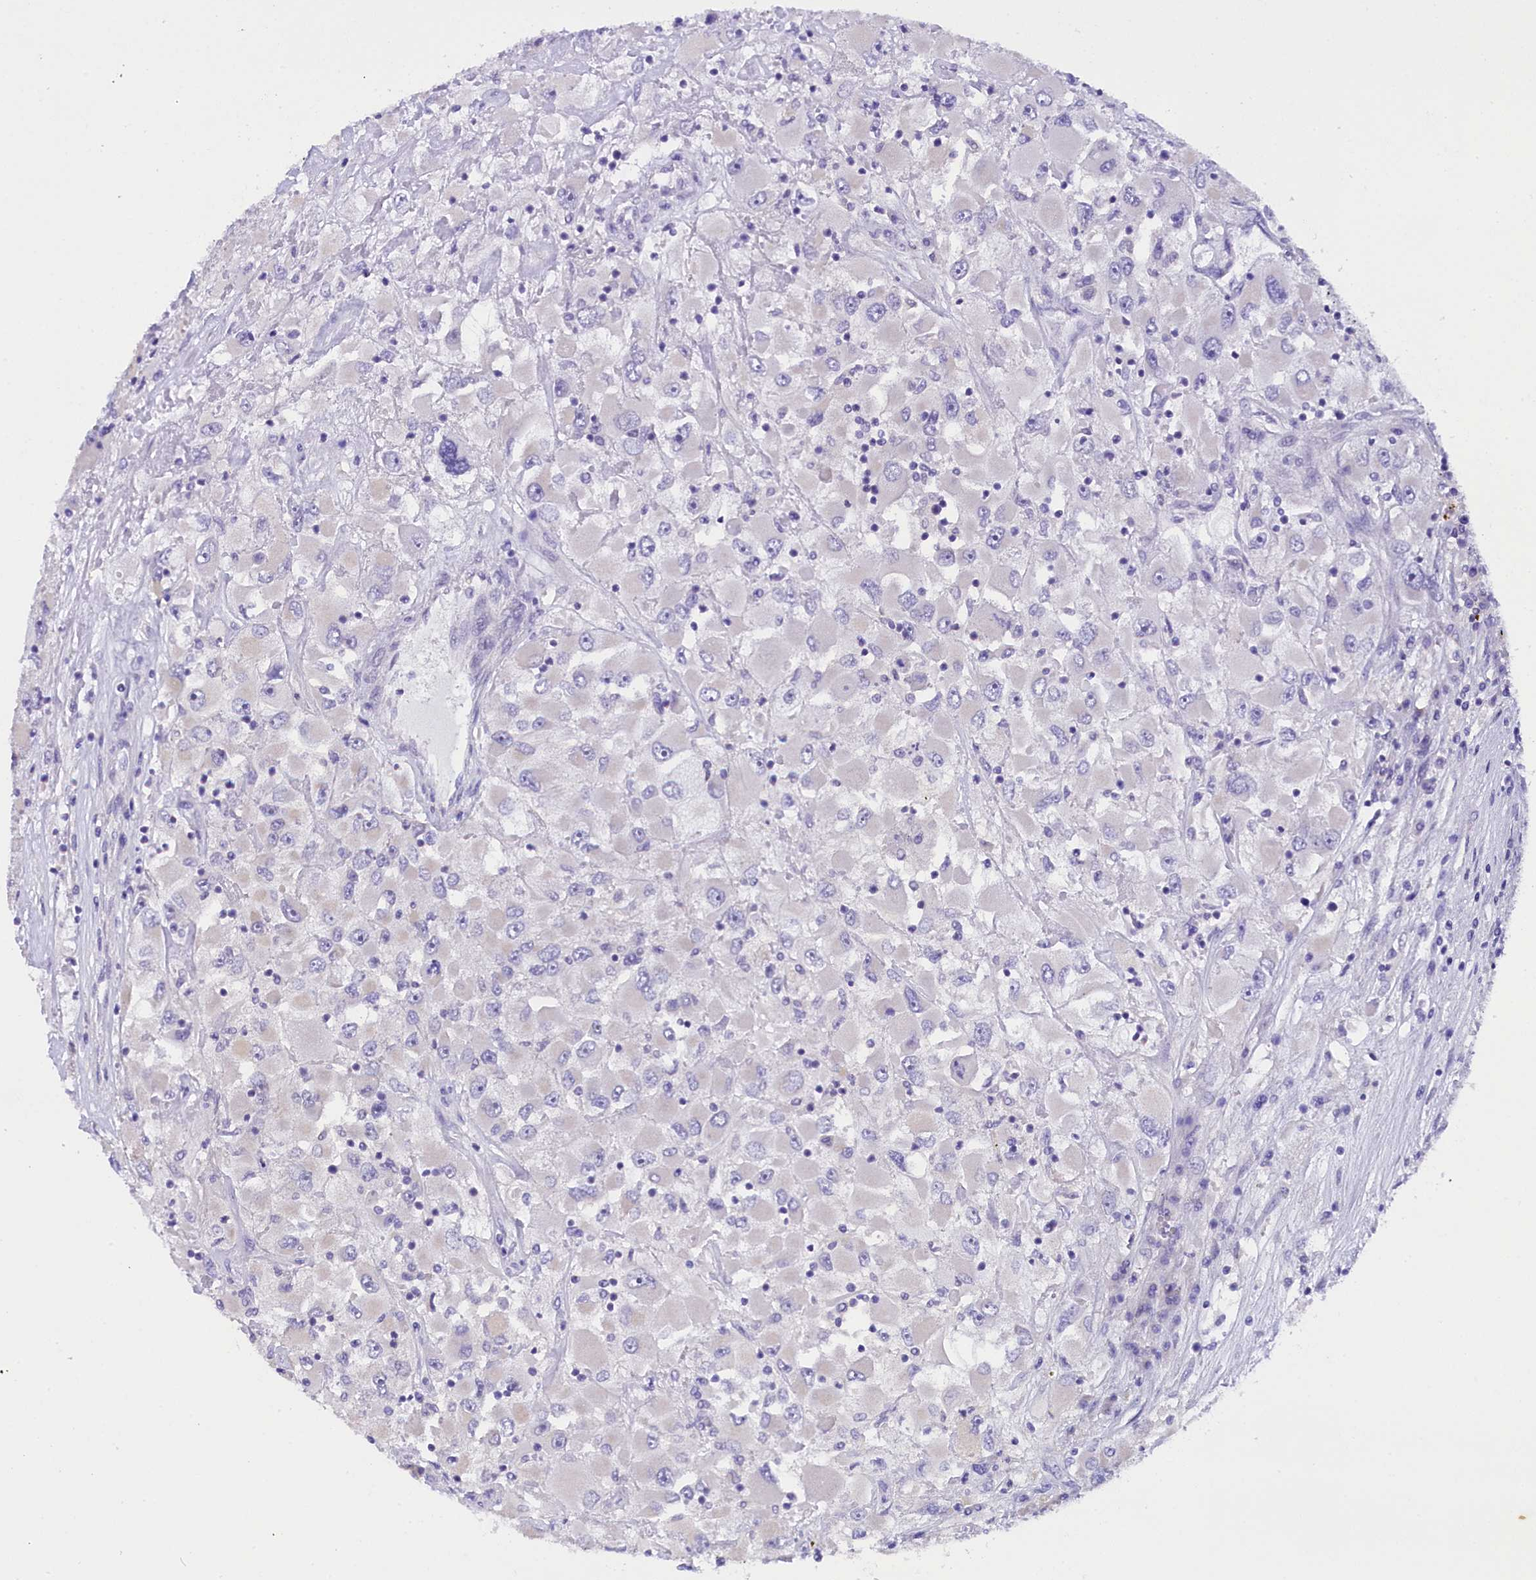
{"staining": {"intensity": "negative", "quantity": "none", "location": "none"}, "tissue": "renal cancer", "cell_type": "Tumor cells", "image_type": "cancer", "snomed": [{"axis": "morphology", "description": "Adenocarcinoma, NOS"}, {"axis": "topography", "description": "Kidney"}], "caption": "Immunohistochemistry image of adenocarcinoma (renal) stained for a protein (brown), which displays no positivity in tumor cells. (DAB (3,3'-diaminobenzidine) IHC with hematoxylin counter stain).", "gene": "OSGEP", "patient": {"sex": "female", "age": 52}}